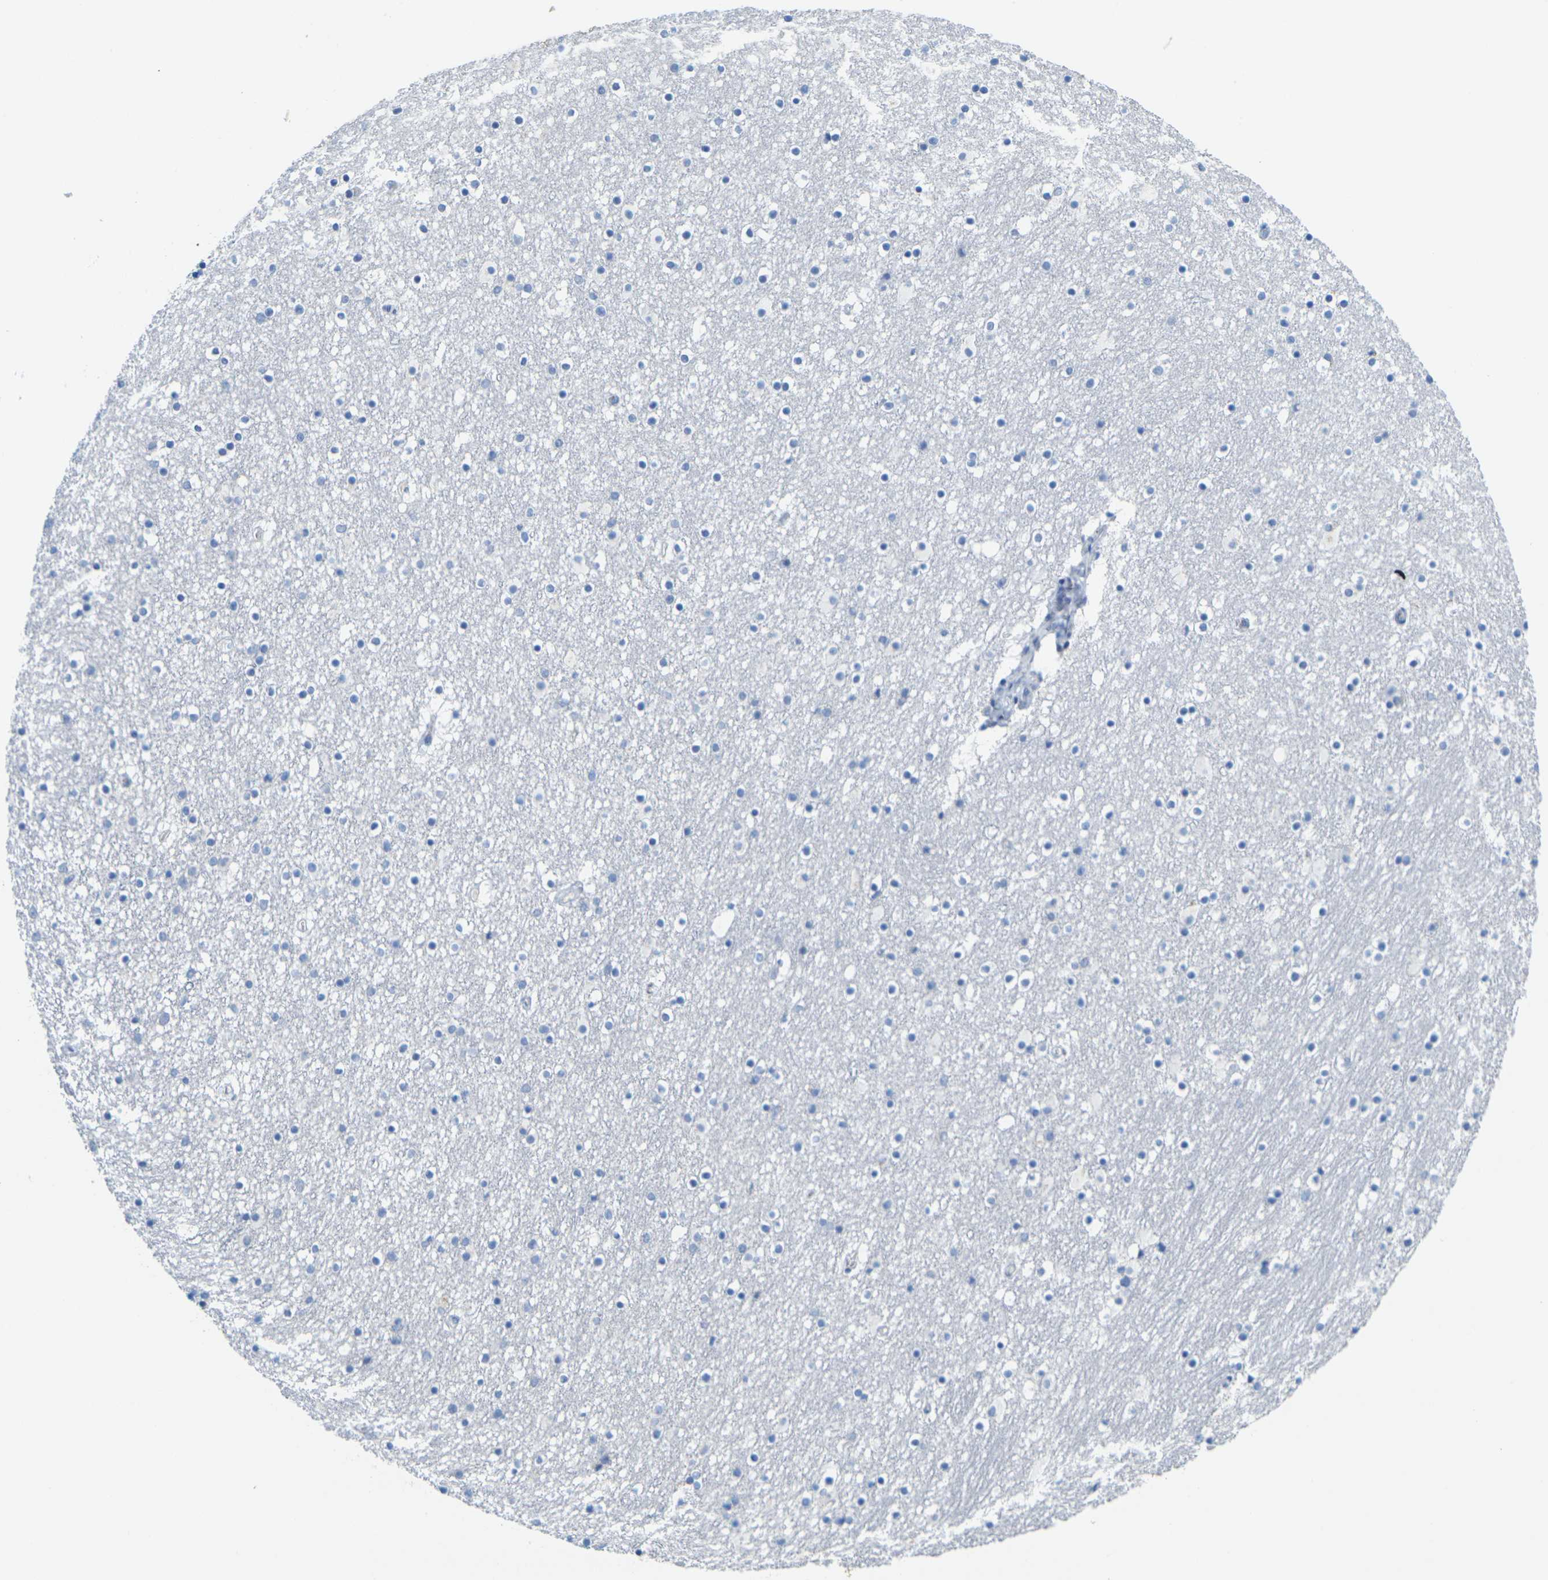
{"staining": {"intensity": "negative", "quantity": "none", "location": "none"}, "tissue": "caudate", "cell_type": "Glial cells", "image_type": "normal", "snomed": [{"axis": "morphology", "description": "Normal tissue, NOS"}, {"axis": "topography", "description": "Lateral ventricle wall"}], "caption": "This is an immunohistochemistry micrograph of benign caudate. There is no expression in glial cells.", "gene": "GPR15", "patient": {"sex": "male", "age": 45}}